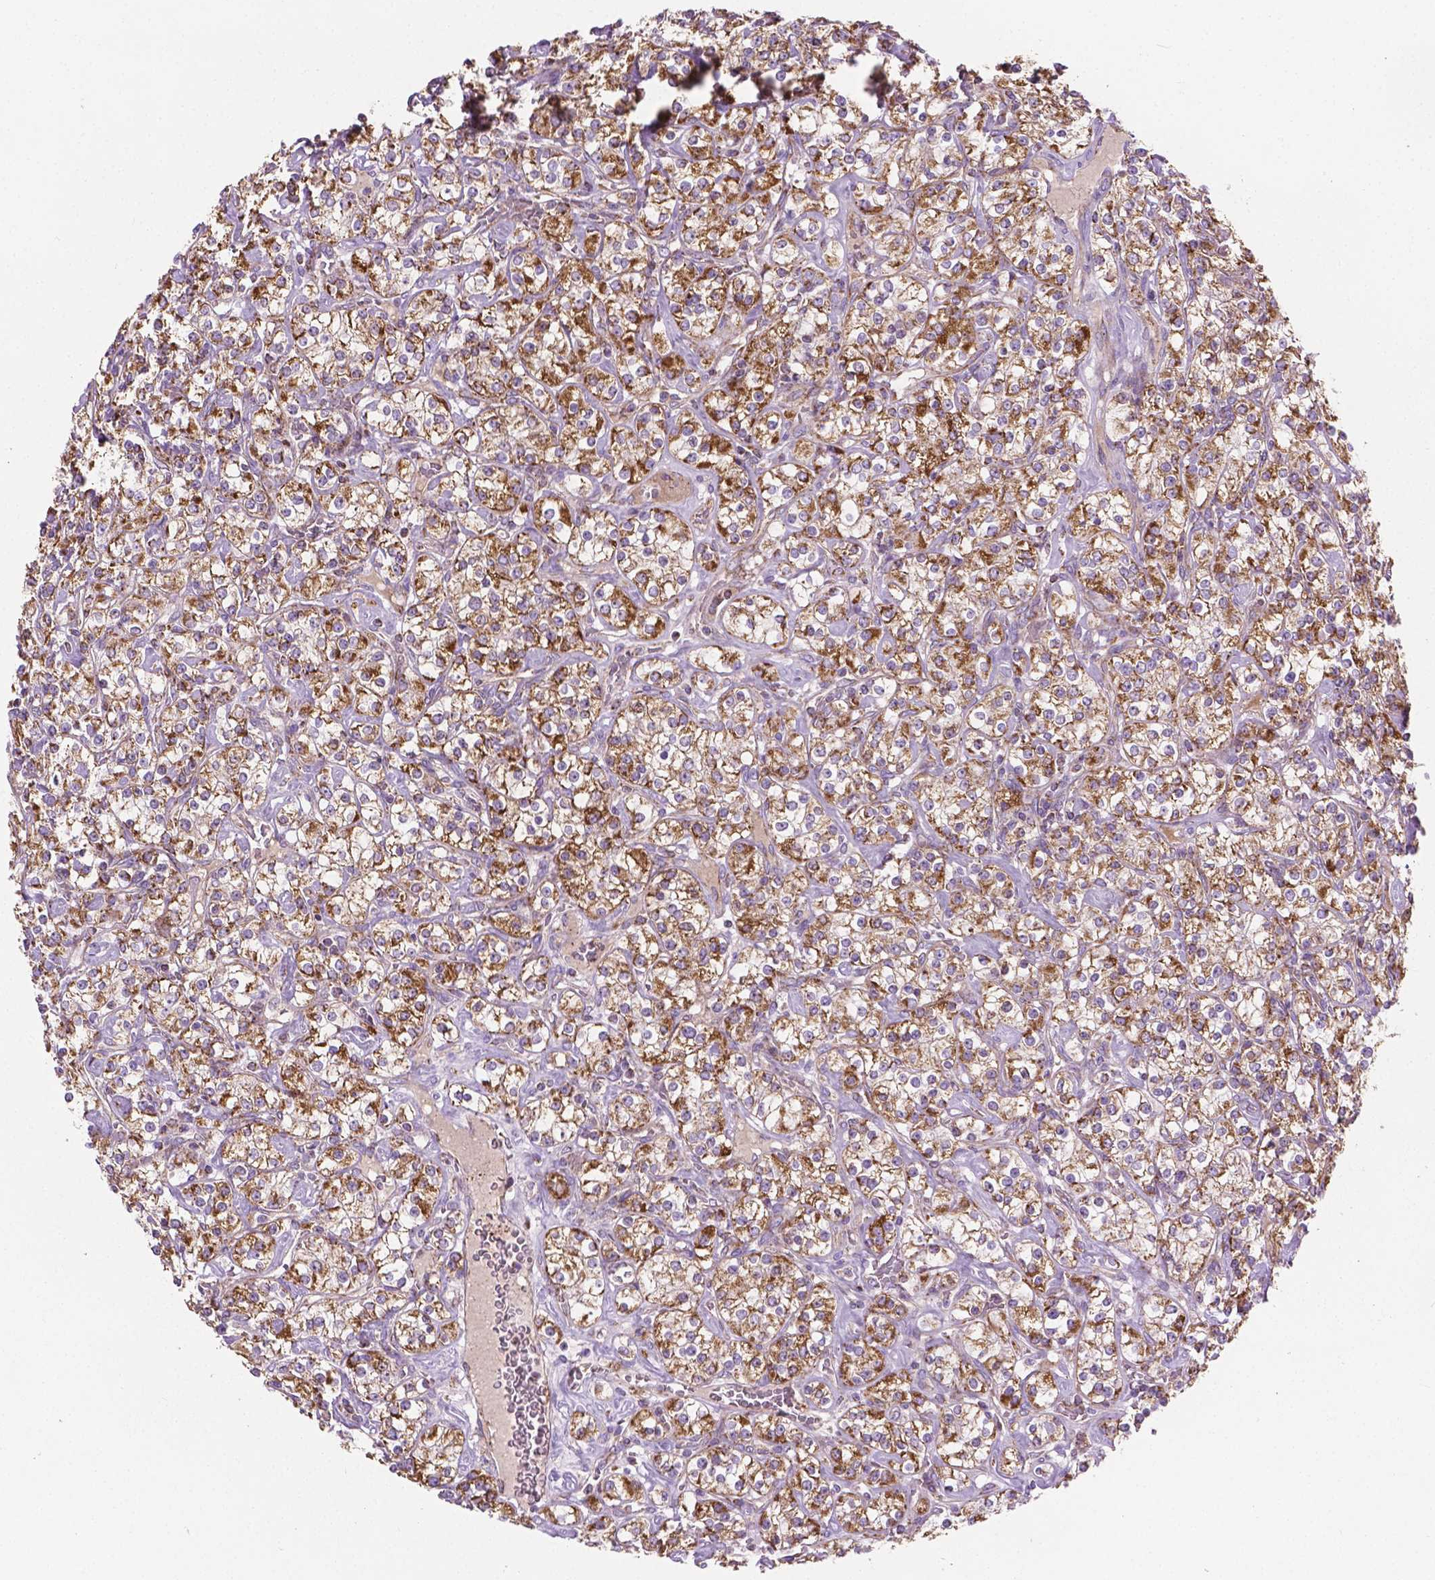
{"staining": {"intensity": "moderate", "quantity": ">75%", "location": "cytoplasmic/membranous"}, "tissue": "renal cancer", "cell_type": "Tumor cells", "image_type": "cancer", "snomed": [{"axis": "morphology", "description": "Adenocarcinoma, NOS"}, {"axis": "topography", "description": "Kidney"}], "caption": "About >75% of tumor cells in human renal cancer demonstrate moderate cytoplasmic/membranous protein expression as visualized by brown immunohistochemical staining.", "gene": "PIBF1", "patient": {"sex": "male", "age": 77}}